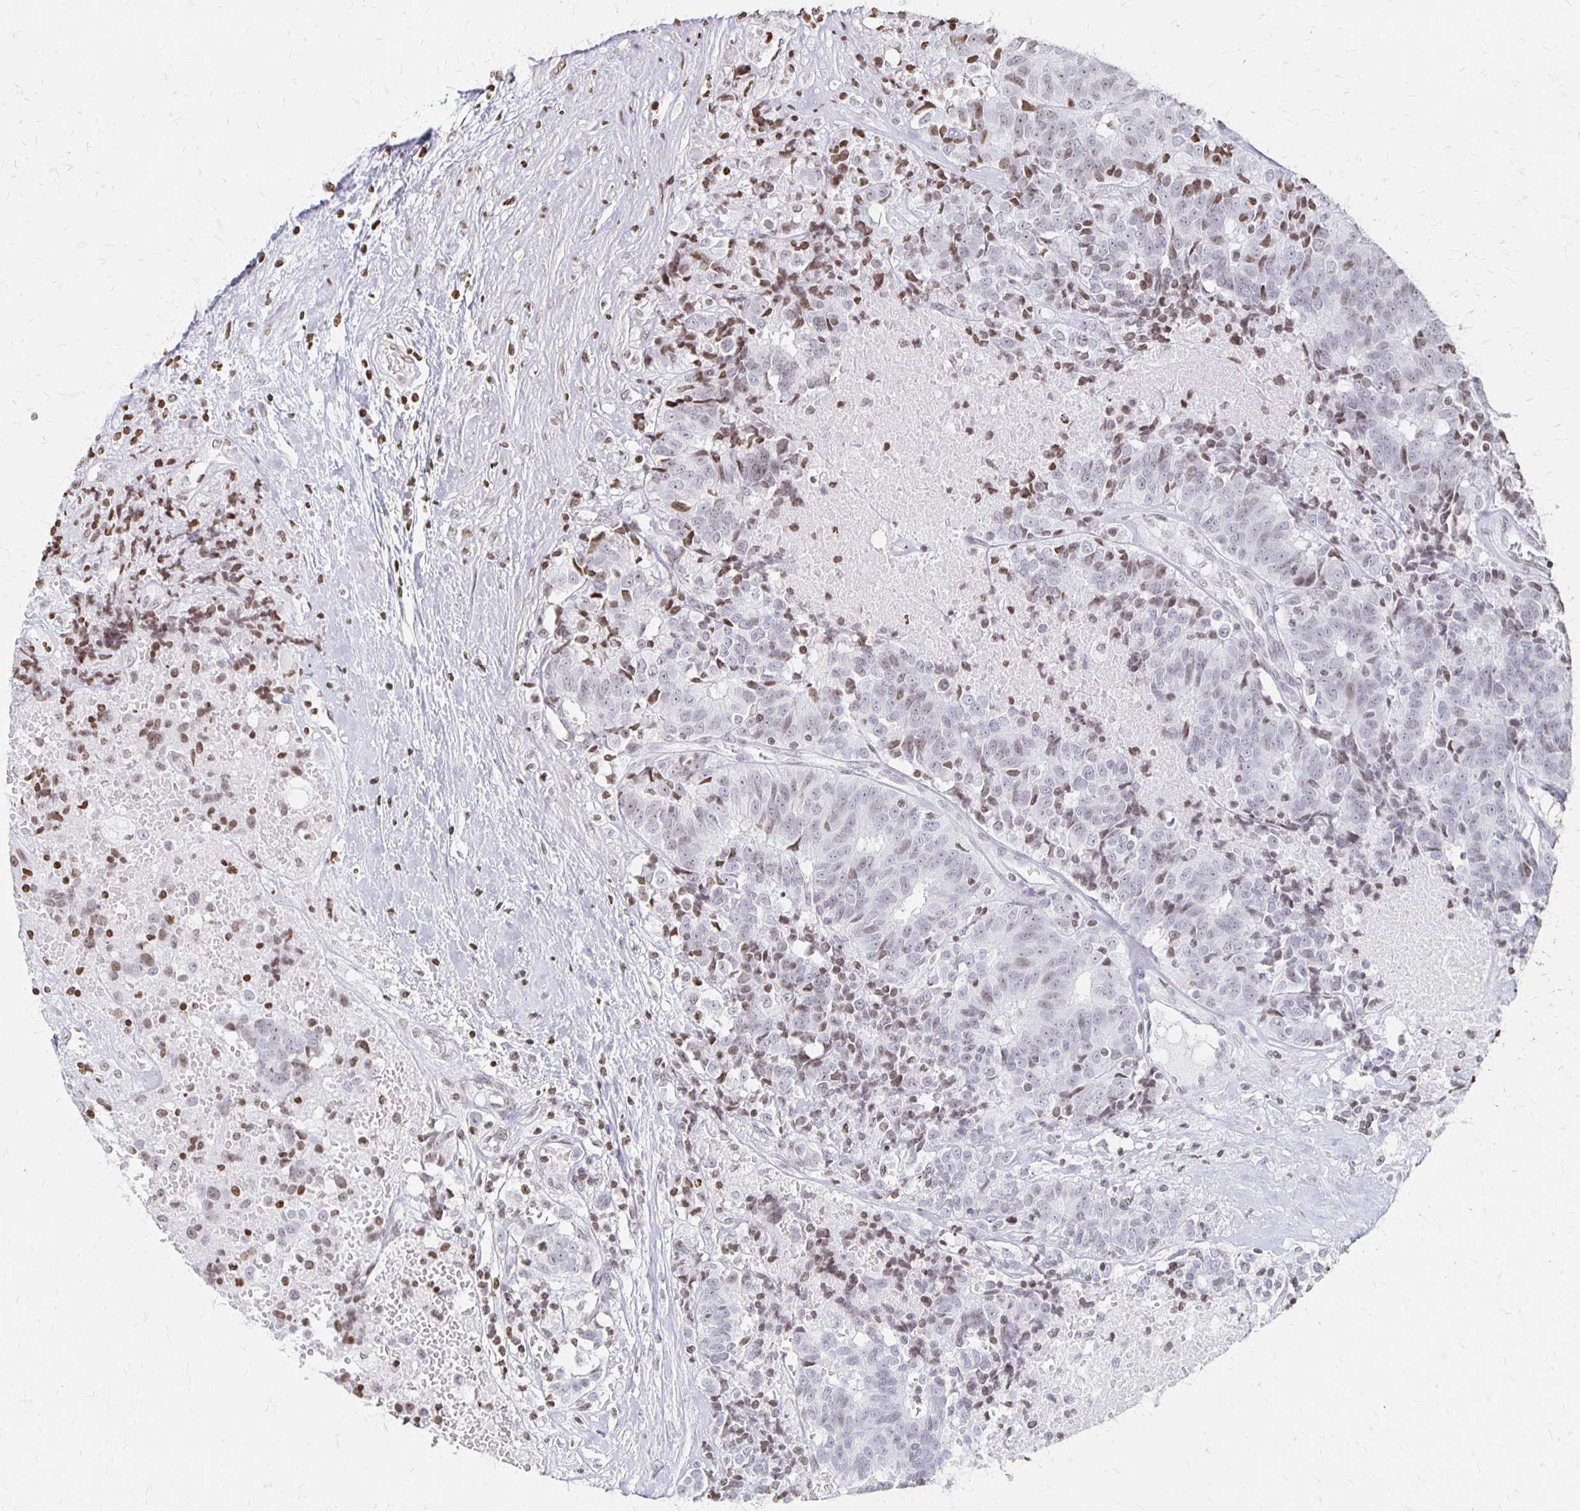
{"staining": {"intensity": "weak", "quantity": "25%-75%", "location": "nuclear"}, "tissue": "prostate cancer", "cell_type": "Tumor cells", "image_type": "cancer", "snomed": [{"axis": "morphology", "description": "Adenocarcinoma, High grade"}, {"axis": "topography", "description": "Prostate and seminal vesicle, NOS"}], "caption": "Protein staining of prostate adenocarcinoma (high-grade) tissue shows weak nuclear expression in approximately 25%-75% of tumor cells.", "gene": "ZNF280C", "patient": {"sex": "male", "age": 60}}